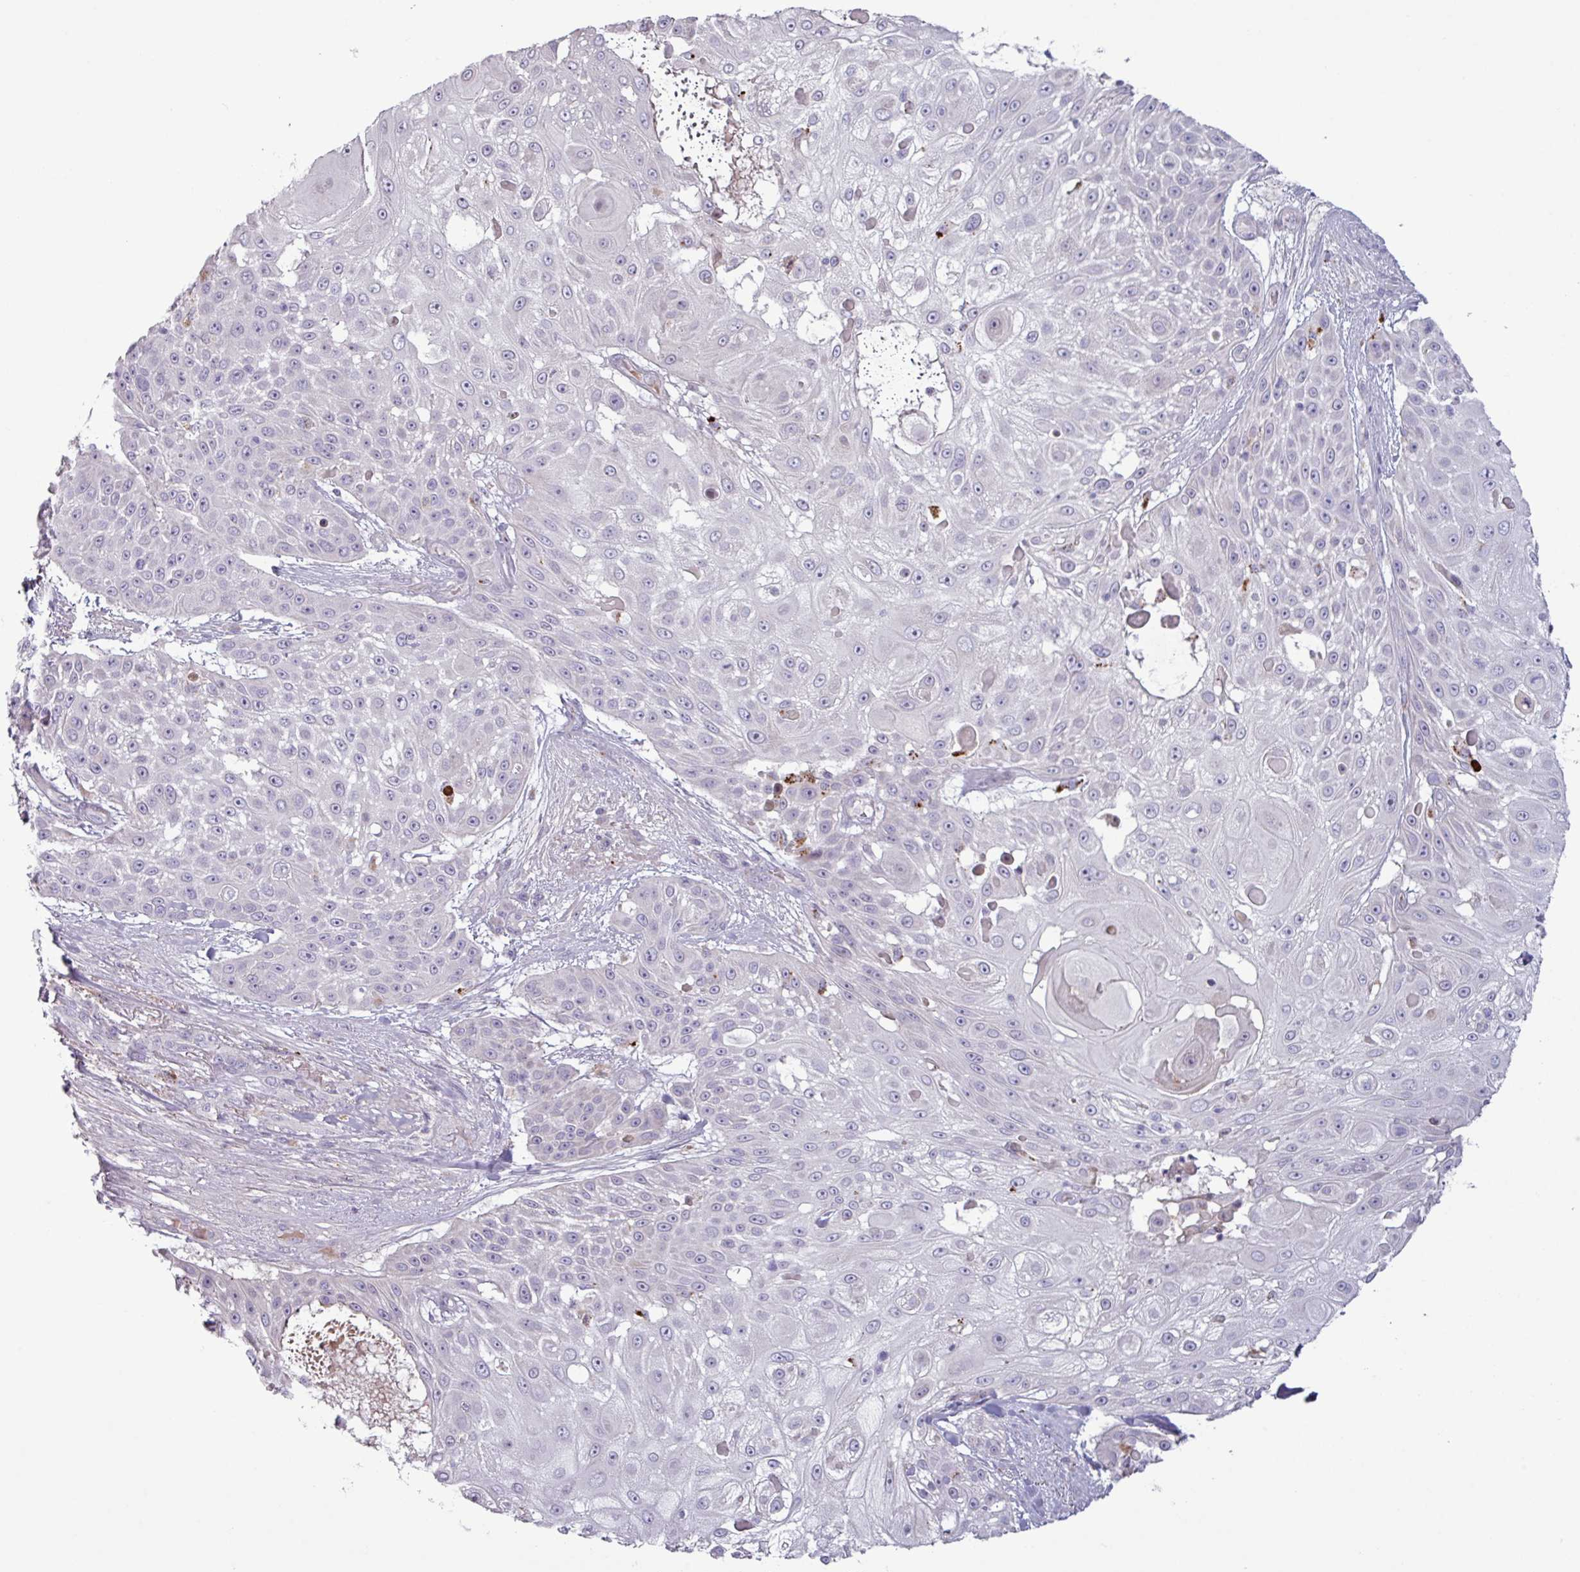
{"staining": {"intensity": "negative", "quantity": "none", "location": "none"}, "tissue": "skin cancer", "cell_type": "Tumor cells", "image_type": "cancer", "snomed": [{"axis": "morphology", "description": "Squamous cell carcinoma, NOS"}, {"axis": "topography", "description": "Skin"}], "caption": "Protein analysis of squamous cell carcinoma (skin) shows no significant staining in tumor cells.", "gene": "C4B", "patient": {"sex": "female", "age": 86}}